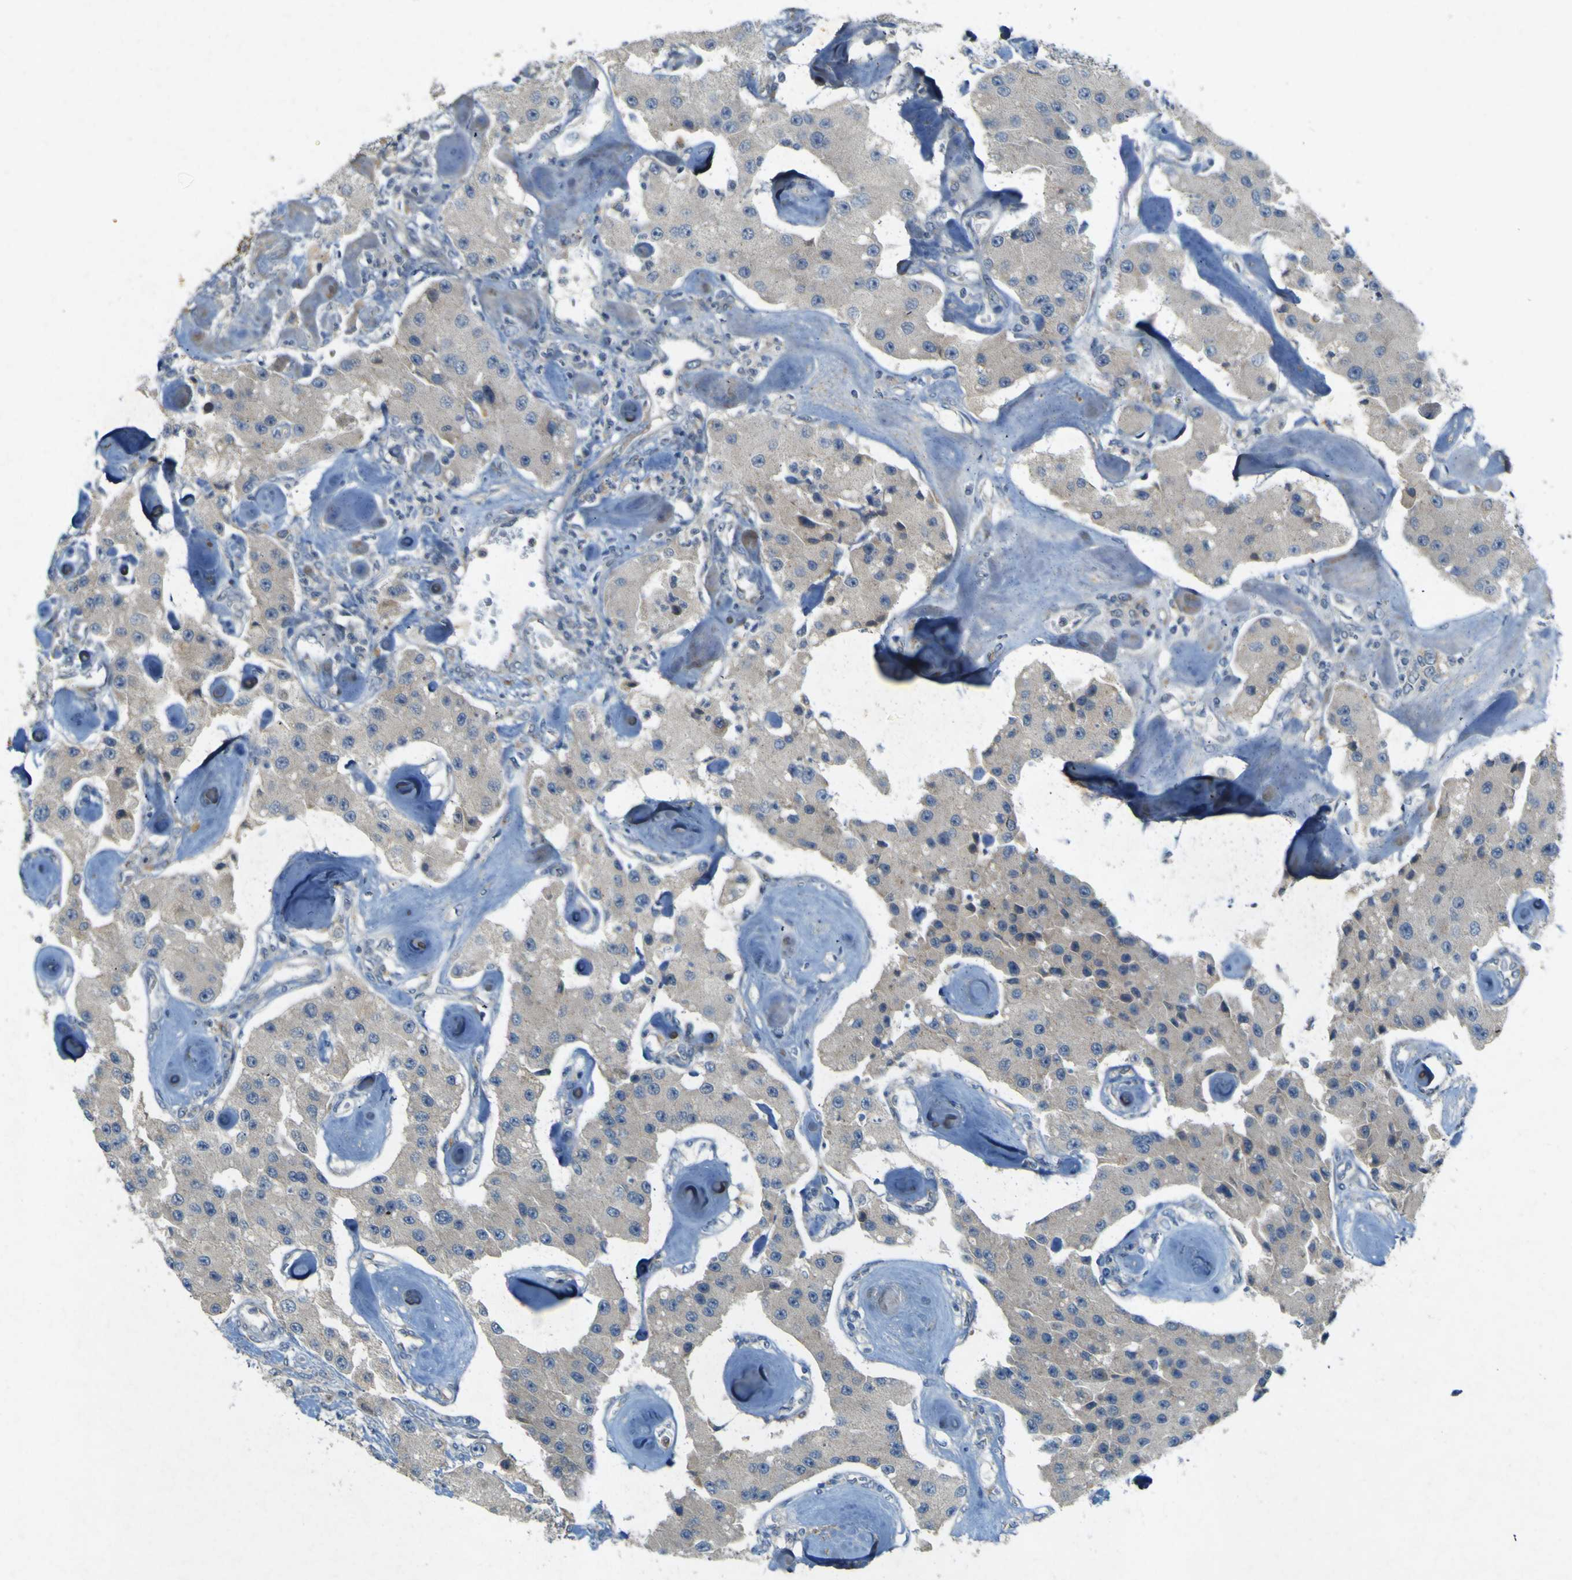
{"staining": {"intensity": "negative", "quantity": "none", "location": "none"}, "tissue": "carcinoid", "cell_type": "Tumor cells", "image_type": "cancer", "snomed": [{"axis": "morphology", "description": "Carcinoid, malignant, NOS"}, {"axis": "topography", "description": "Pancreas"}], "caption": "IHC micrograph of human carcinoid (malignant) stained for a protein (brown), which reveals no staining in tumor cells.", "gene": "IGF2R", "patient": {"sex": "male", "age": 41}}